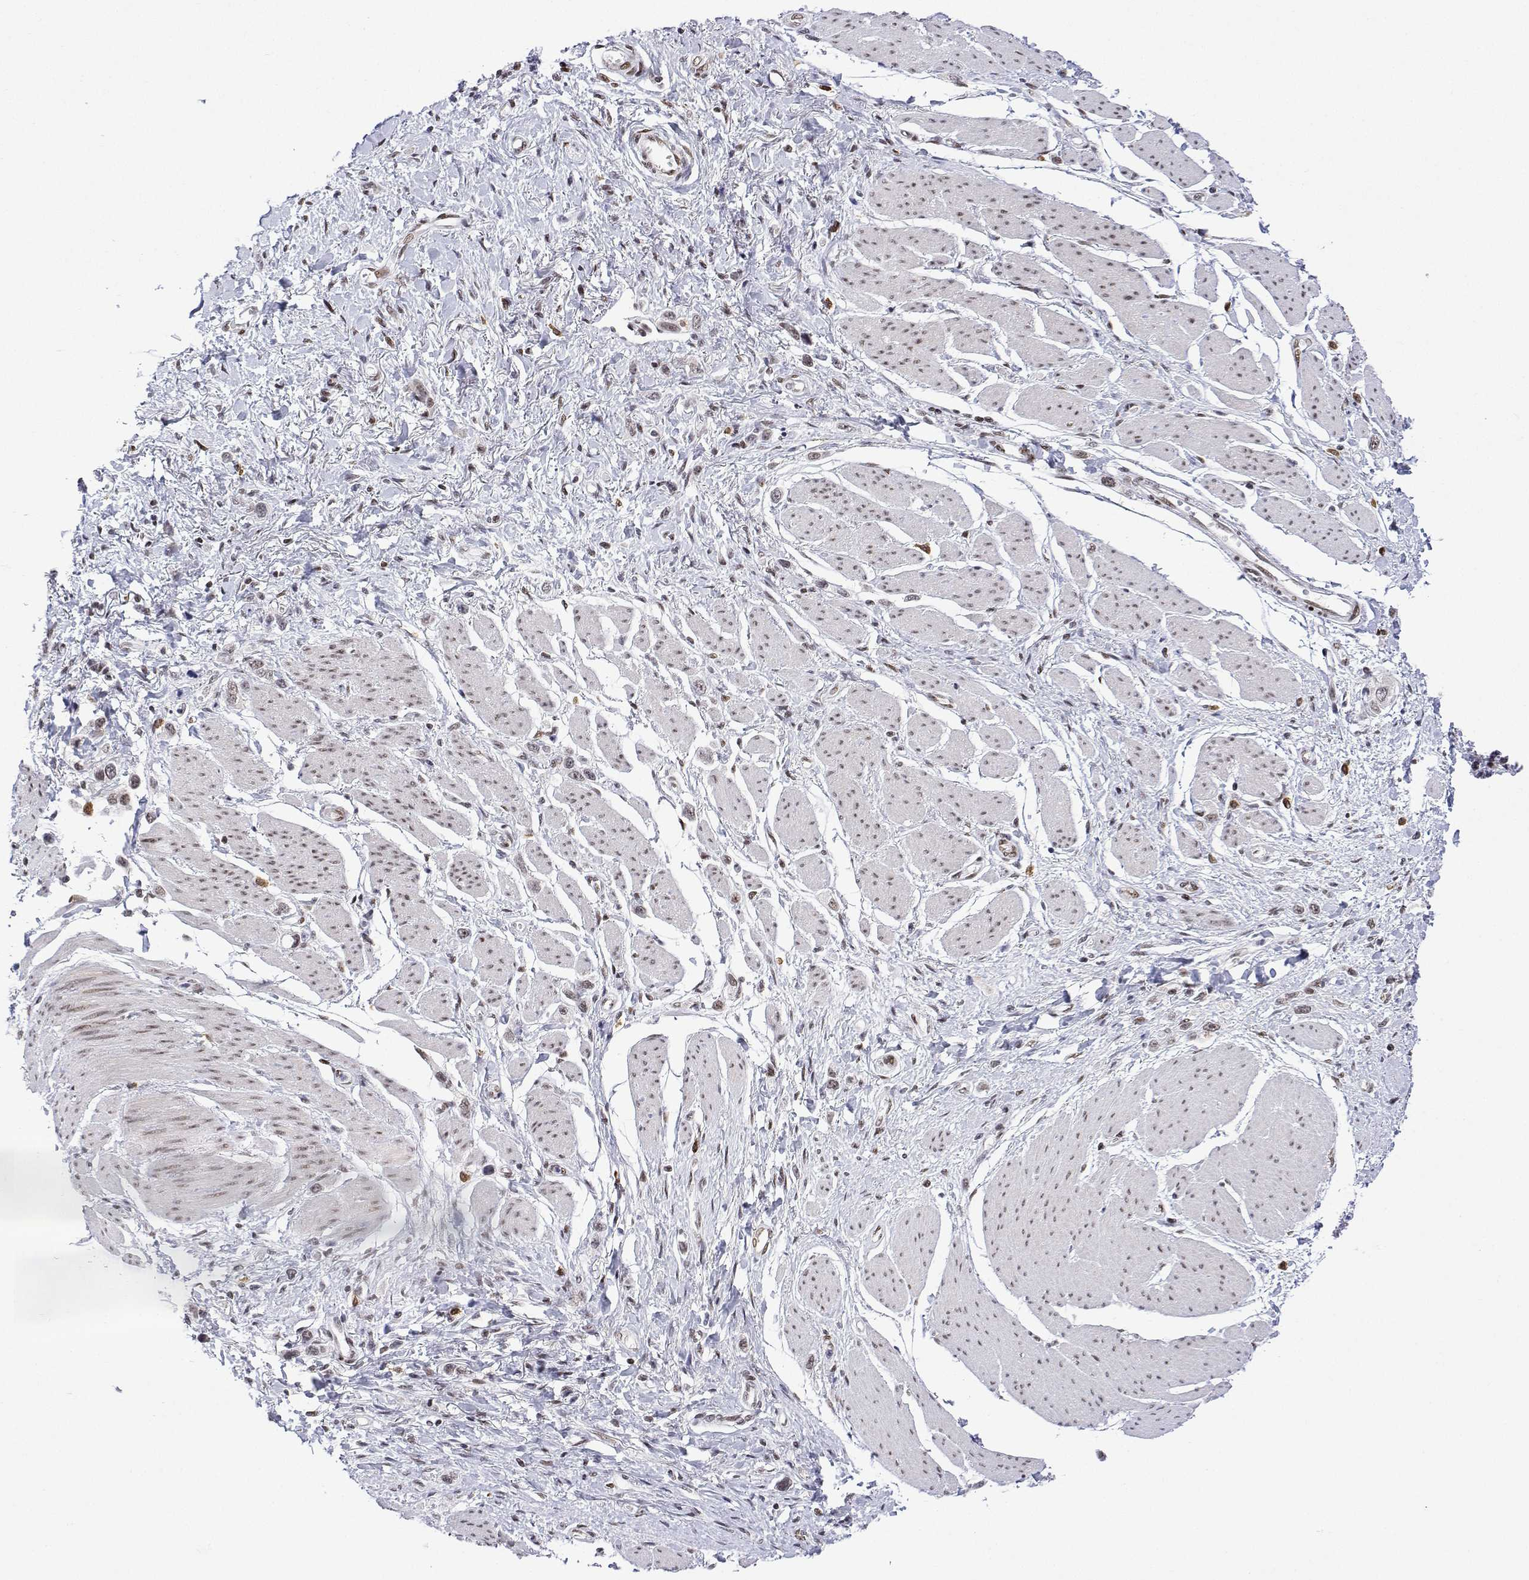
{"staining": {"intensity": "moderate", "quantity": "25%-75%", "location": "nuclear"}, "tissue": "stomach cancer", "cell_type": "Tumor cells", "image_type": "cancer", "snomed": [{"axis": "morphology", "description": "Adenocarcinoma, NOS"}, {"axis": "topography", "description": "Stomach"}], "caption": "Protein expression analysis of human stomach cancer (adenocarcinoma) reveals moderate nuclear positivity in about 25%-75% of tumor cells.", "gene": "XPC", "patient": {"sex": "female", "age": 65}}